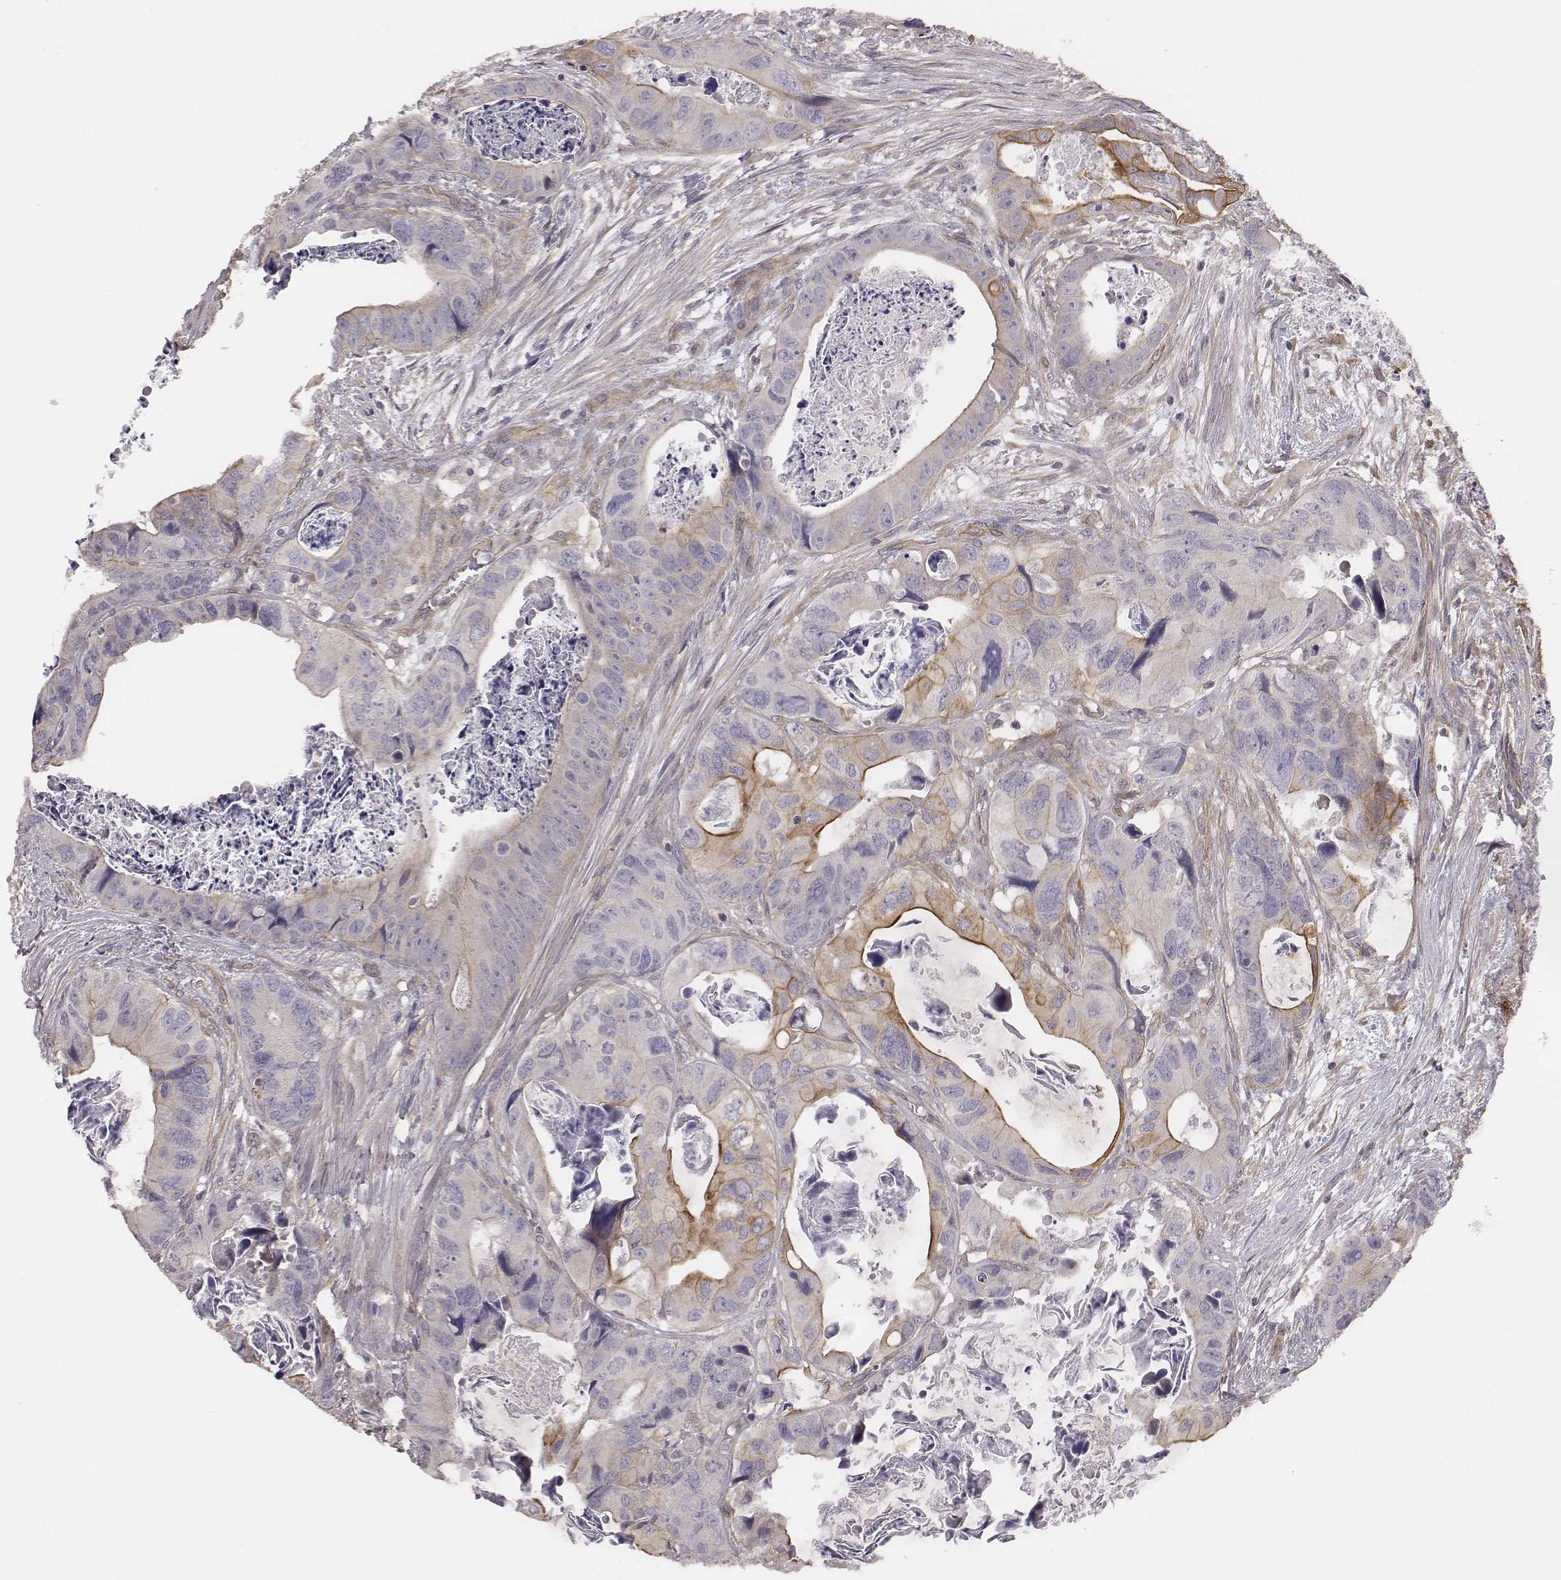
{"staining": {"intensity": "moderate", "quantity": "25%-75%", "location": "cytoplasmic/membranous"}, "tissue": "colorectal cancer", "cell_type": "Tumor cells", "image_type": "cancer", "snomed": [{"axis": "morphology", "description": "Adenocarcinoma, NOS"}, {"axis": "topography", "description": "Rectum"}], "caption": "Protein expression analysis of human colorectal cancer (adenocarcinoma) reveals moderate cytoplasmic/membranous positivity in about 25%-75% of tumor cells.", "gene": "SCARF1", "patient": {"sex": "male", "age": 64}}